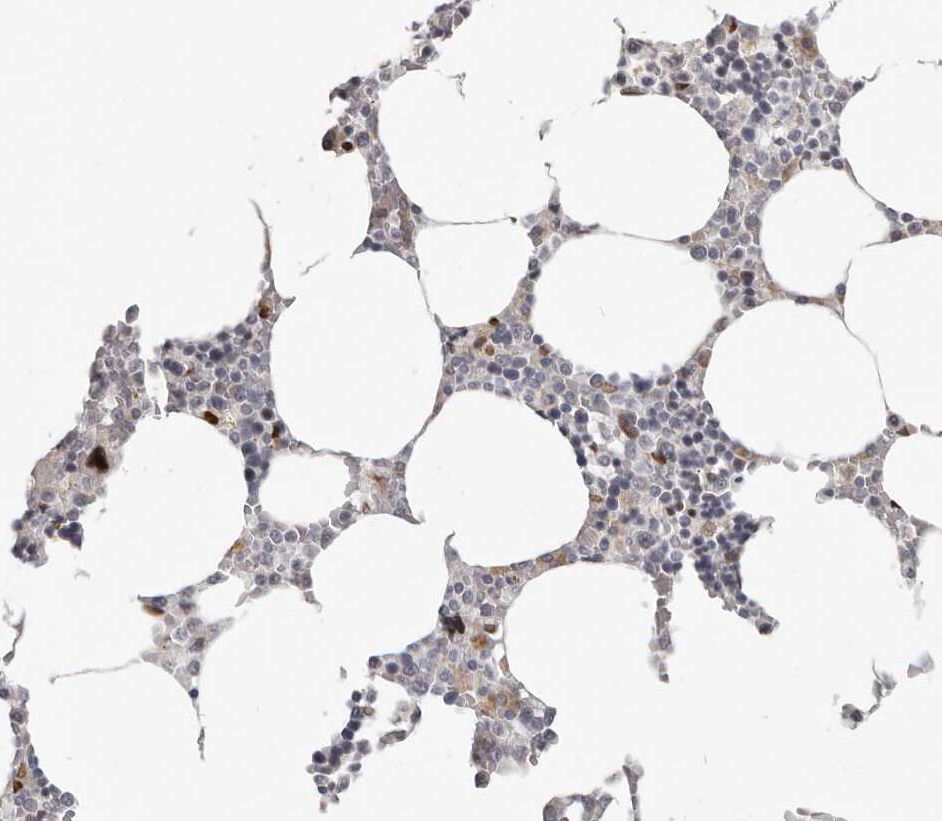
{"staining": {"intensity": "moderate", "quantity": "<25%", "location": "nuclear"}, "tissue": "bone marrow", "cell_type": "Hematopoietic cells", "image_type": "normal", "snomed": [{"axis": "morphology", "description": "Normal tissue, NOS"}, {"axis": "topography", "description": "Bone marrow"}], "caption": "Immunohistochemistry histopathology image of normal bone marrow: bone marrow stained using immunohistochemistry (IHC) shows low levels of moderate protein expression localized specifically in the nuclear of hematopoietic cells, appearing as a nuclear brown color.", "gene": "SRP19", "patient": {"sex": "male", "age": 70}}